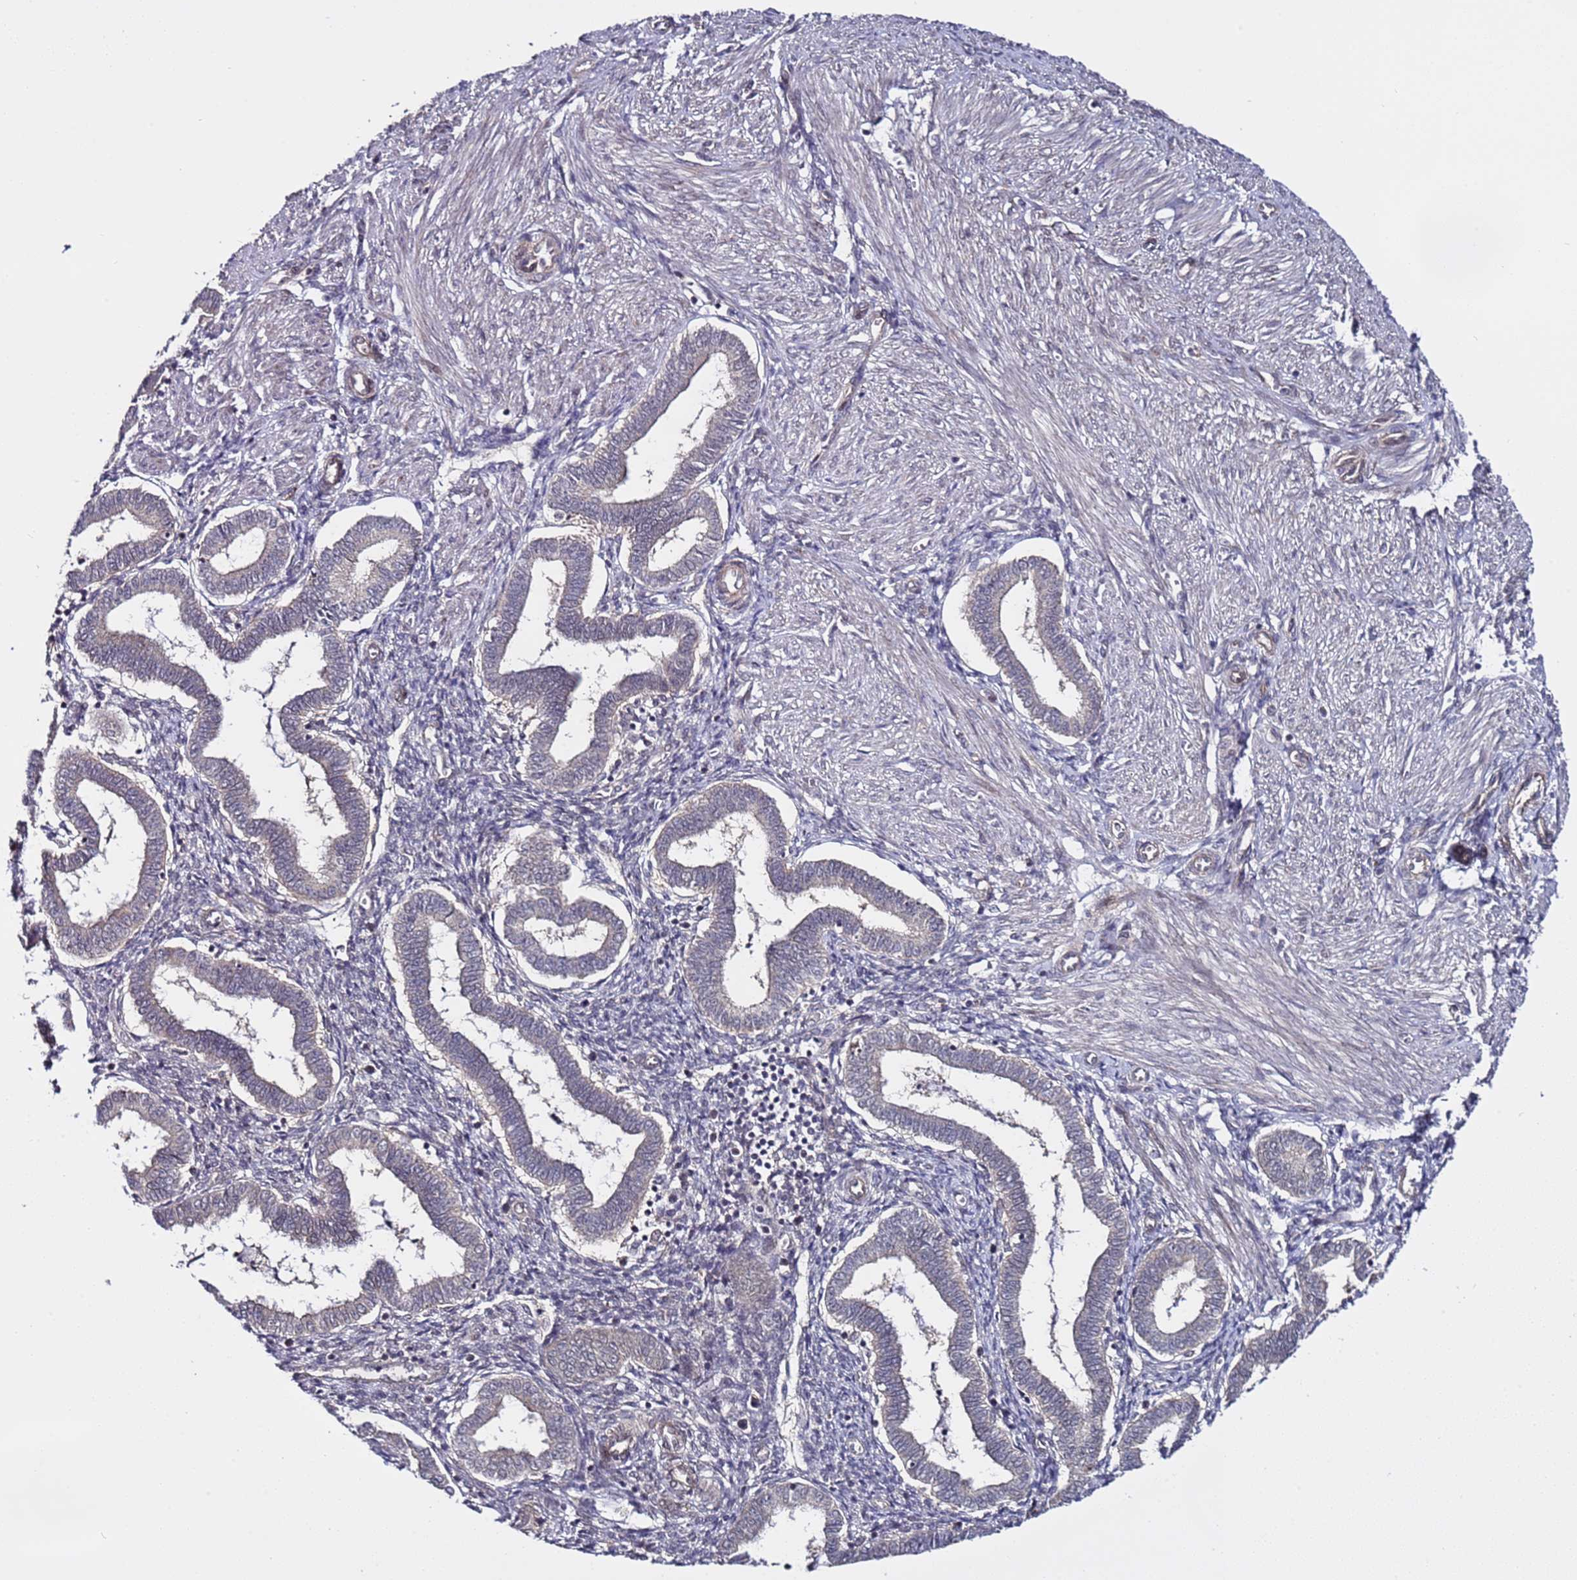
{"staining": {"intensity": "negative", "quantity": "none", "location": "none"}, "tissue": "endometrium", "cell_type": "Cells in endometrial stroma", "image_type": "normal", "snomed": [{"axis": "morphology", "description": "Normal tissue, NOS"}, {"axis": "topography", "description": "Endometrium"}], "caption": "A high-resolution image shows immunohistochemistry (IHC) staining of unremarkable endometrium, which displays no significant positivity in cells in endometrial stroma. (DAB IHC, high magnification).", "gene": "POLR2D", "patient": {"sex": "female", "age": 24}}